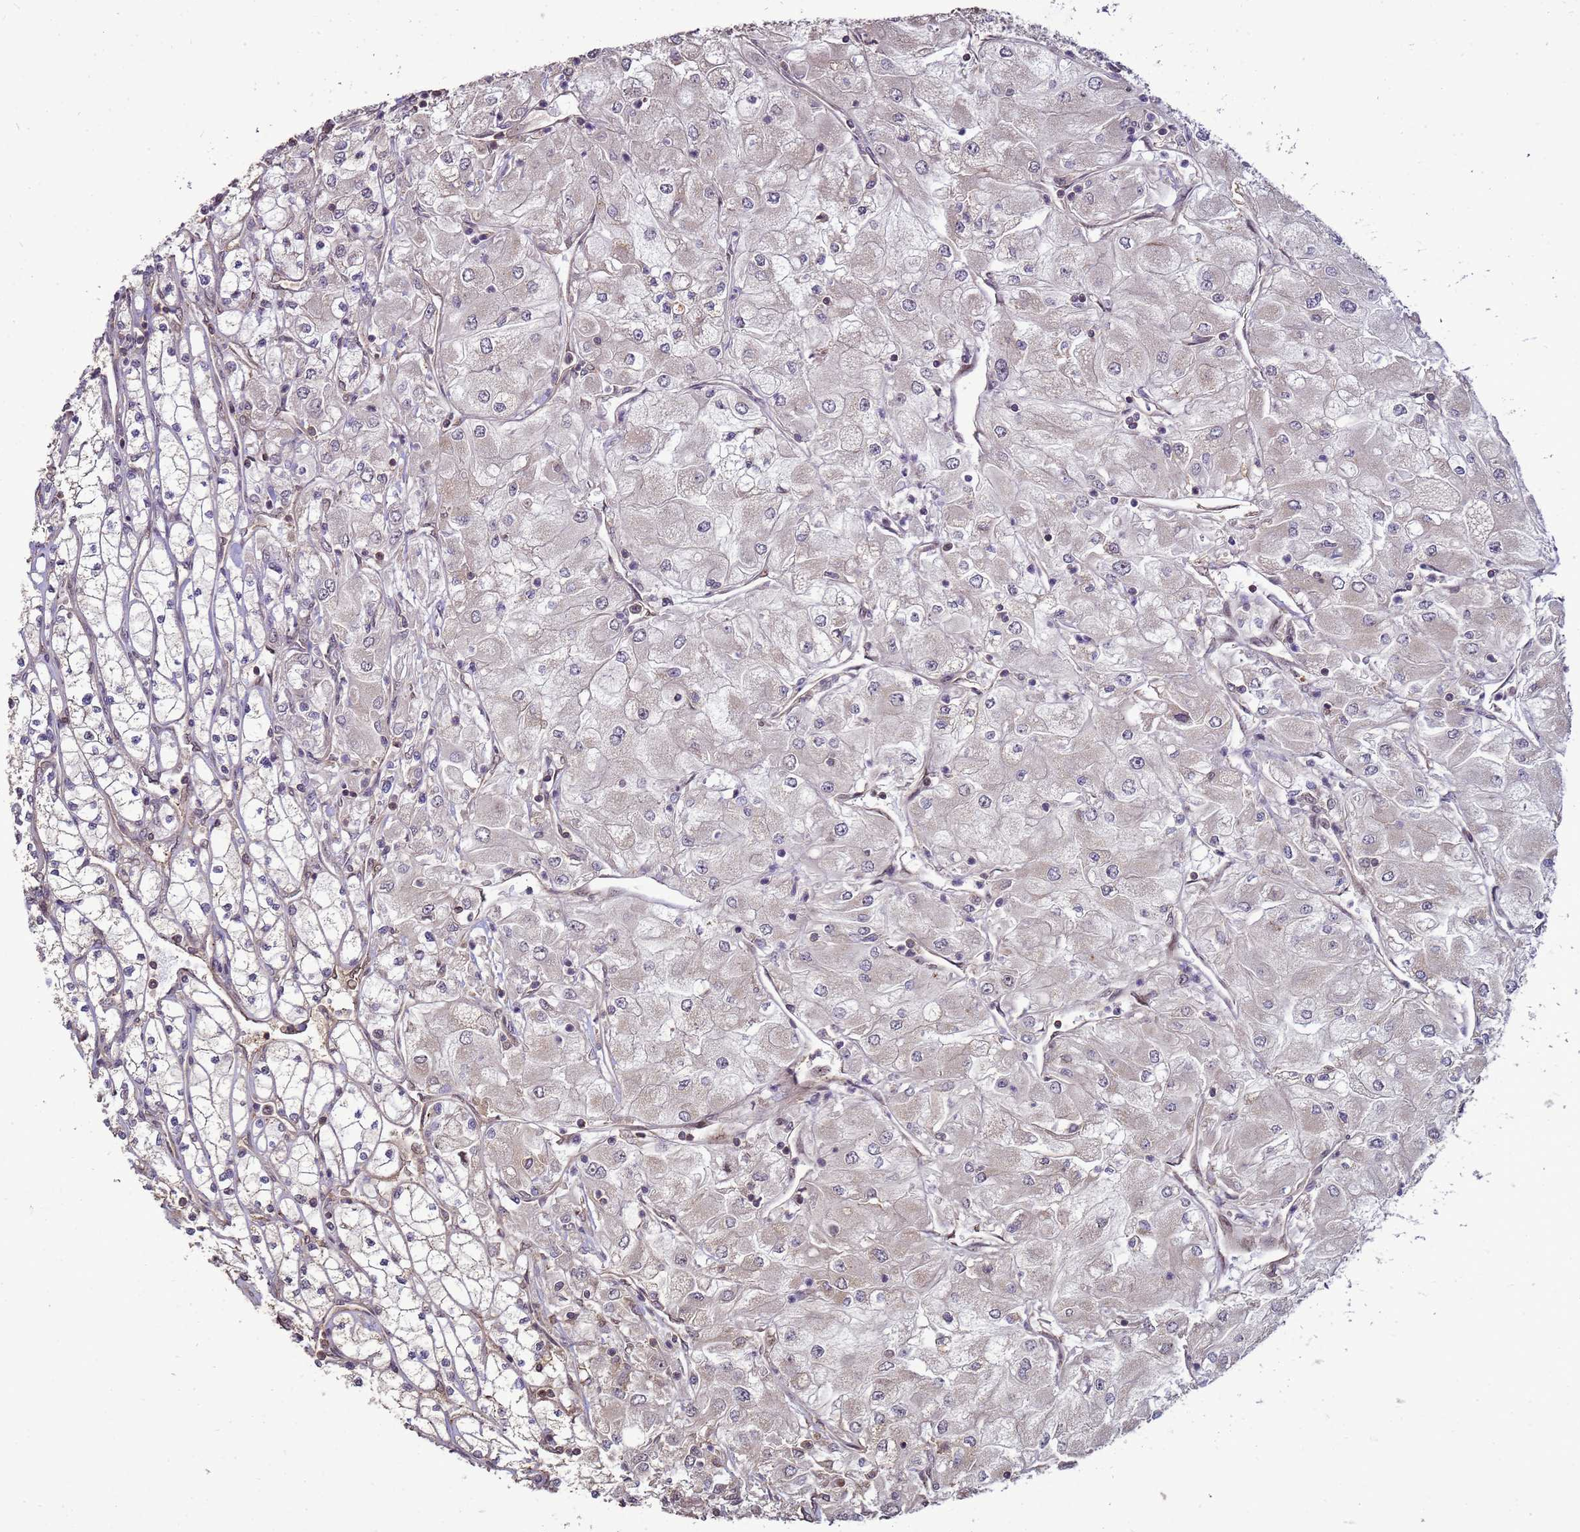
{"staining": {"intensity": "negative", "quantity": "none", "location": "none"}, "tissue": "renal cancer", "cell_type": "Tumor cells", "image_type": "cancer", "snomed": [{"axis": "morphology", "description": "Adenocarcinoma, NOS"}, {"axis": "topography", "description": "Kidney"}], "caption": "A photomicrograph of renal cancer stained for a protein demonstrates no brown staining in tumor cells.", "gene": "CRBN", "patient": {"sex": "male", "age": 80}}